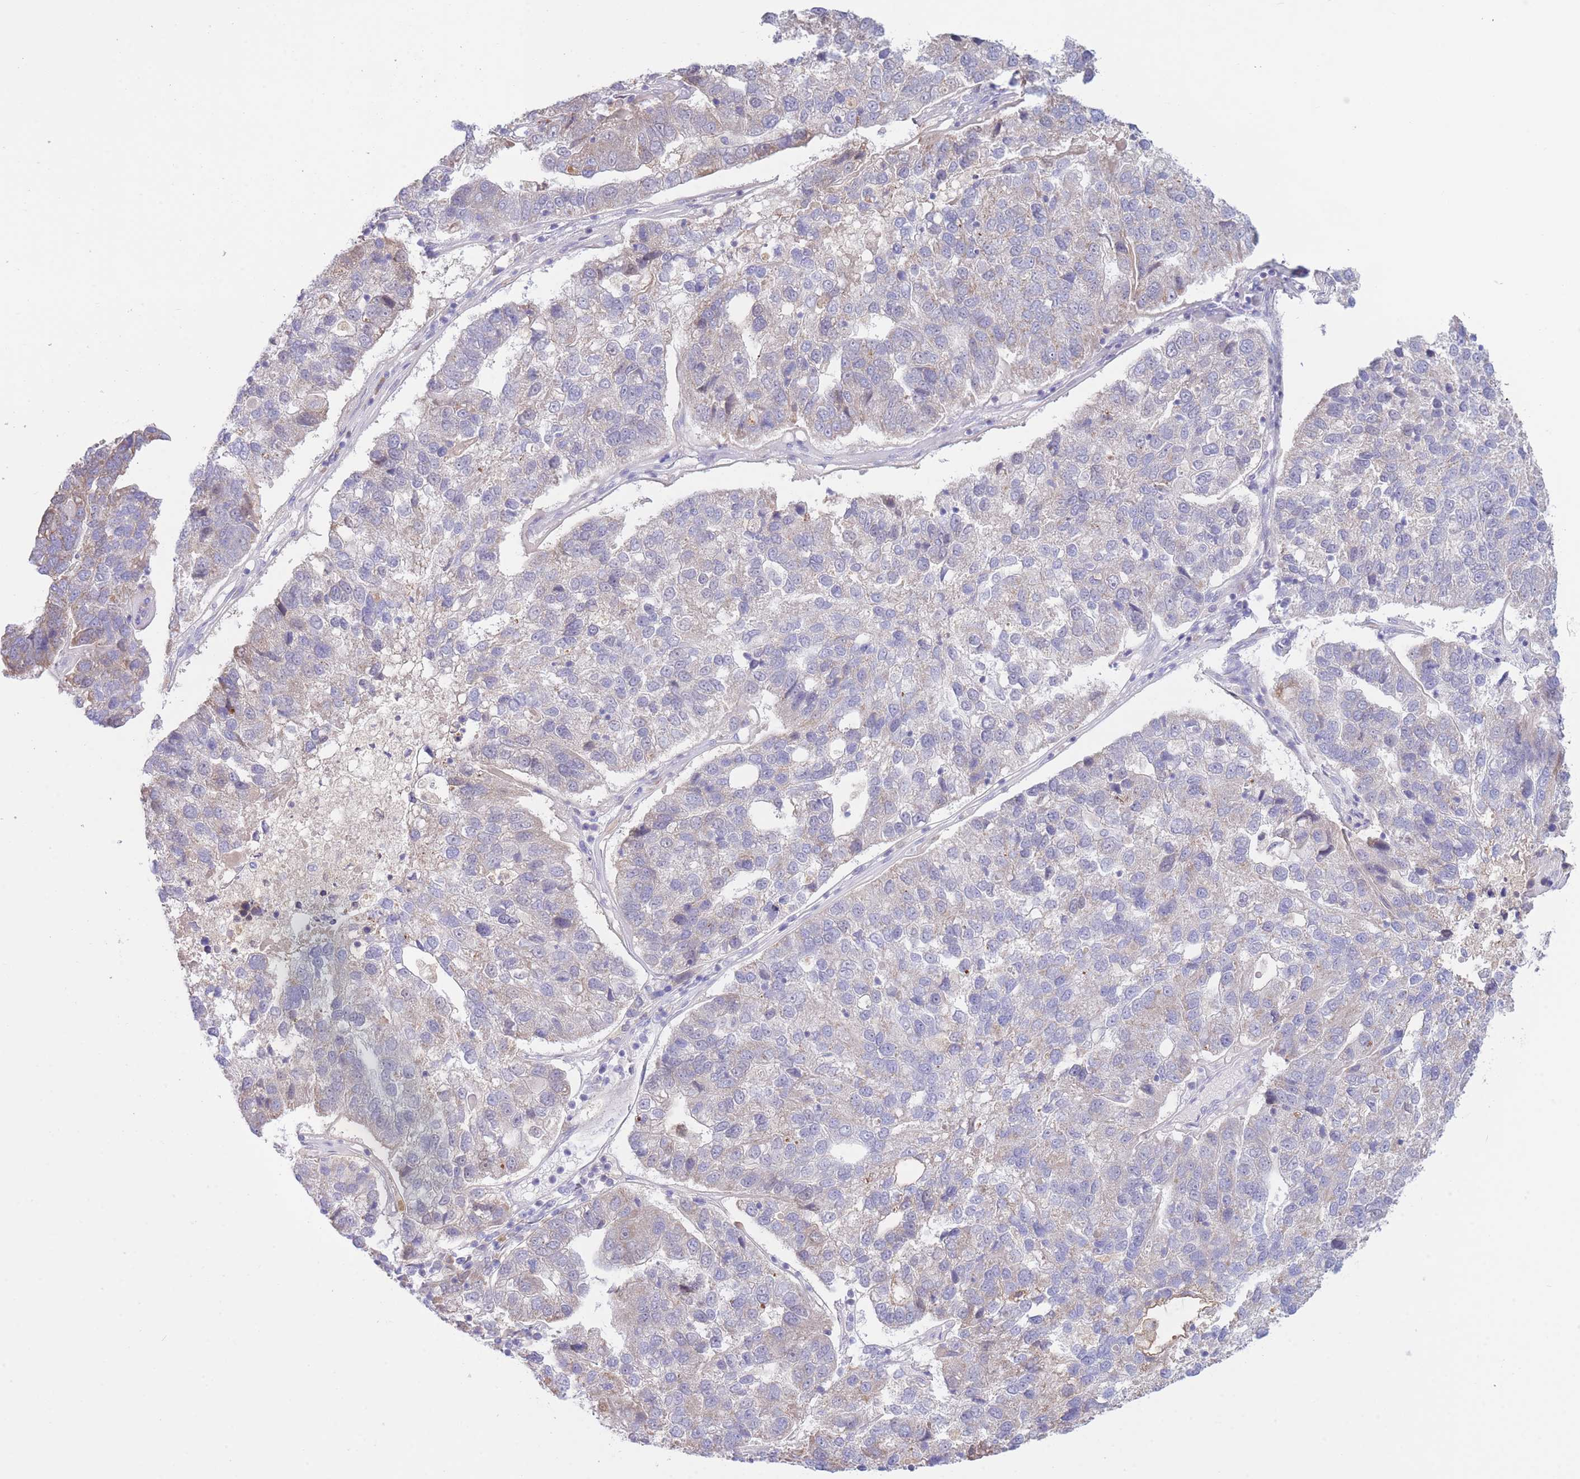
{"staining": {"intensity": "weak", "quantity": "<25%", "location": "cytoplasmic/membranous"}, "tissue": "pancreatic cancer", "cell_type": "Tumor cells", "image_type": "cancer", "snomed": [{"axis": "morphology", "description": "Adenocarcinoma, NOS"}, {"axis": "topography", "description": "Pancreas"}], "caption": "DAB (3,3'-diaminobenzidine) immunohistochemical staining of human adenocarcinoma (pancreatic) reveals no significant expression in tumor cells.", "gene": "NANP", "patient": {"sex": "female", "age": 61}}